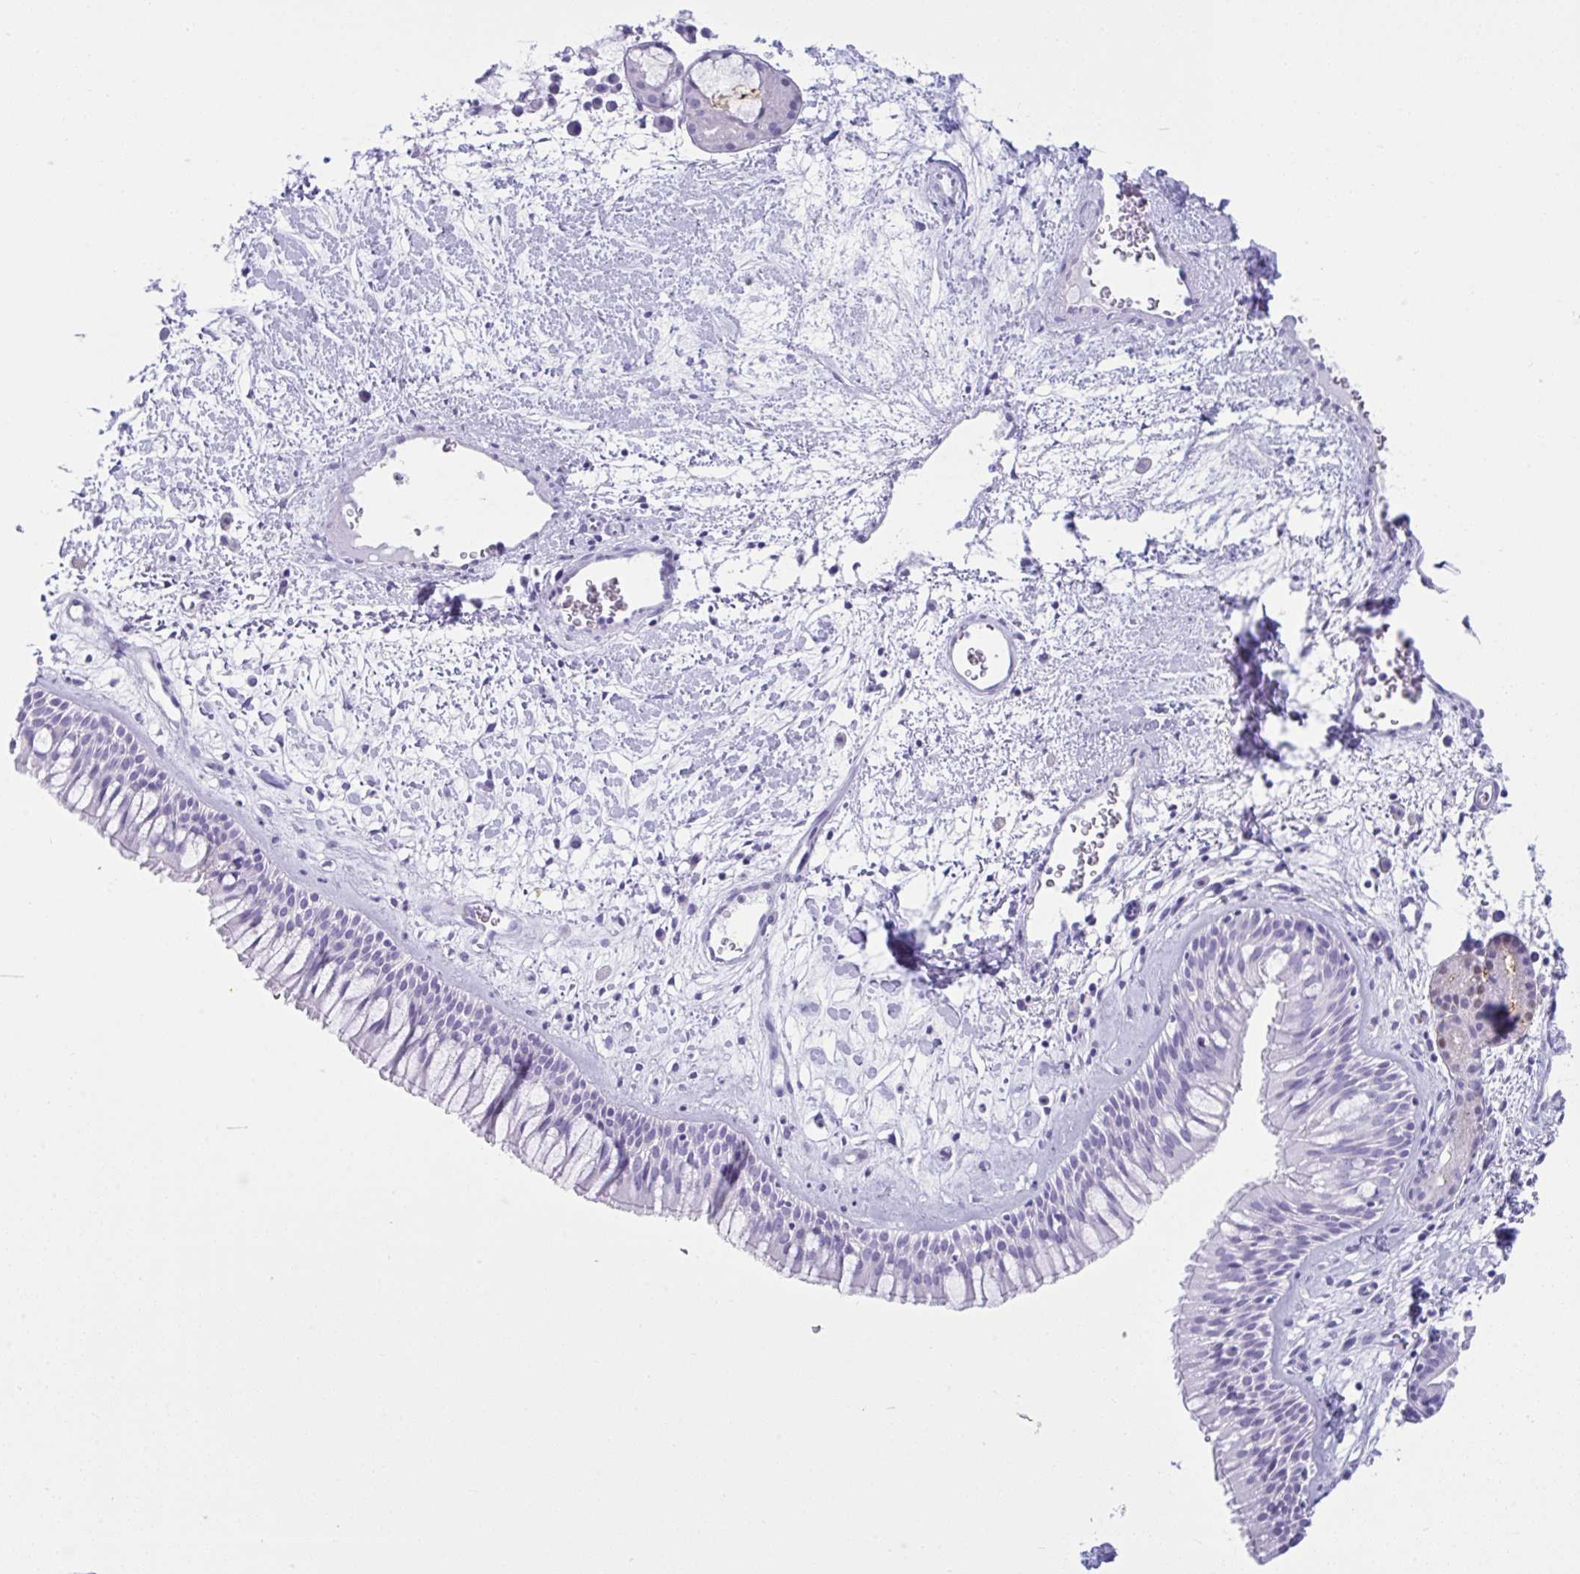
{"staining": {"intensity": "negative", "quantity": "none", "location": "none"}, "tissue": "nasopharynx", "cell_type": "Respiratory epithelial cells", "image_type": "normal", "snomed": [{"axis": "morphology", "description": "Normal tissue, NOS"}, {"axis": "topography", "description": "Nasopharynx"}], "caption": "Histopathology image shows no significant protein positivity in respiratory epithelial cells of normal nasopharynx.", "gene": "PSCA", "patient": {"sex": "male", "age": 65}}